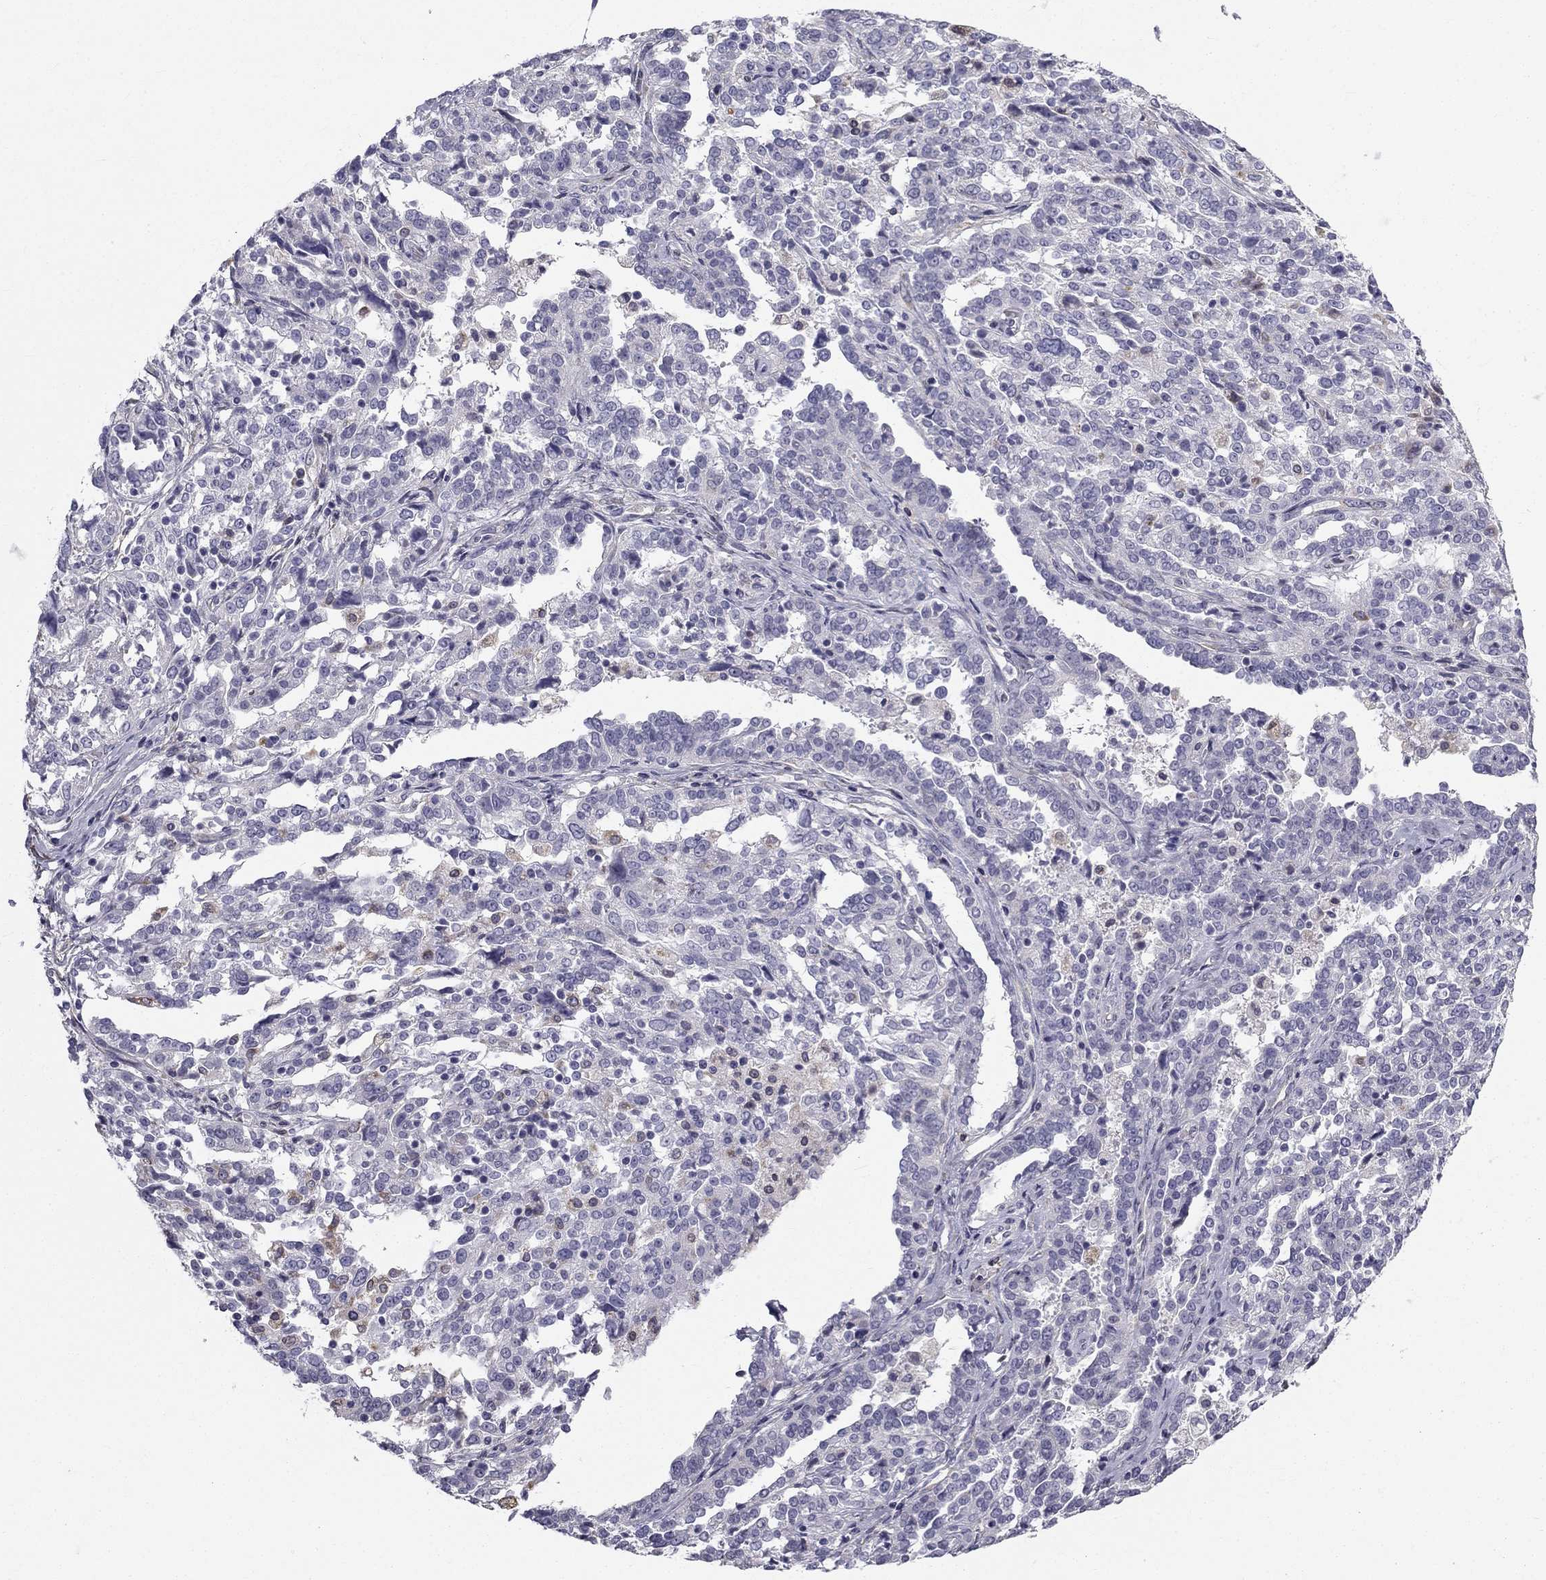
{"staining": {"intensity": "negative", "quantity": "none", "location": "none"}, "tissue": "ovarian cancer", "cell_type": "Tumor cells", "image_type": "cancer", "snomed": [{"axis": "morphology", "description": "Cystadenocarcinoma, serous, NOS"}, {"axis": "topography", "description": "Ovary"}], "caption": "DAB immunohistochemical staining of human serous cystadenocarcinoma (ovarian) demonstrates no significant expression in tumor cells.", "gene": "CCDC40", "patient": {"sex": "female", "age": 67}}